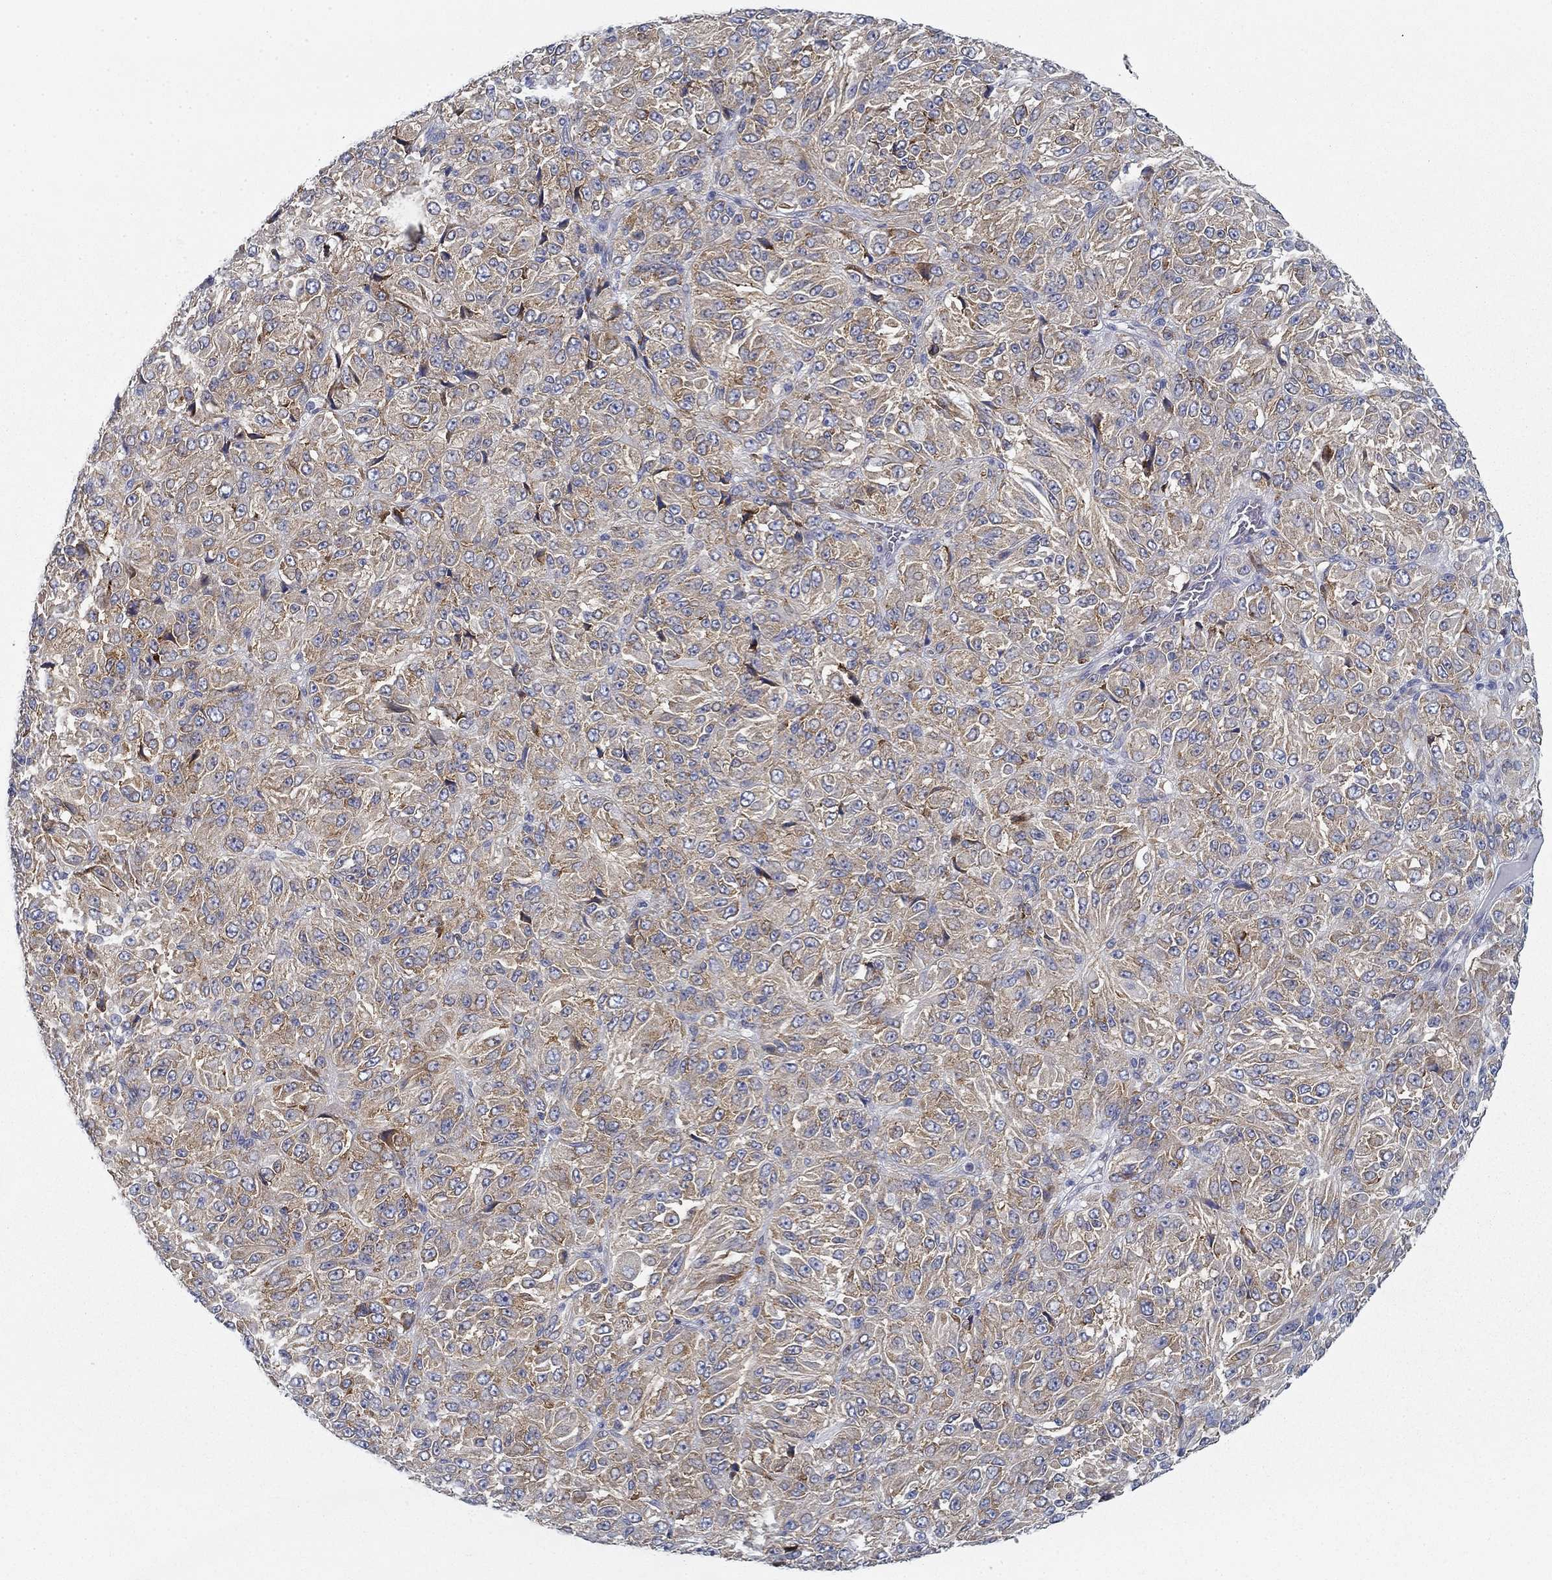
{"staining": {"intensity": "weak", "quantity": "25%-75%", "location": "cytoplasmic/membranous"}, "tissue": "melanoma", "cell_type": "Tumor cells", "image_type": "cancer", "snomed": [{"axis": "morphology", "description": "Malignant melanoma, Metastatic site"}, {"axis": "topography", "description": "Brain"}], "caption": "A high-resolution image shows immunohistochemistry (IHC) staining of malignant melanoma (metastatic site), which demonstrates weak cytoplasmic/membranous expression in about 25%-75% of tumor cells.", "gene": "FXR1", "patient": {"sex": "female", "age": 56}}